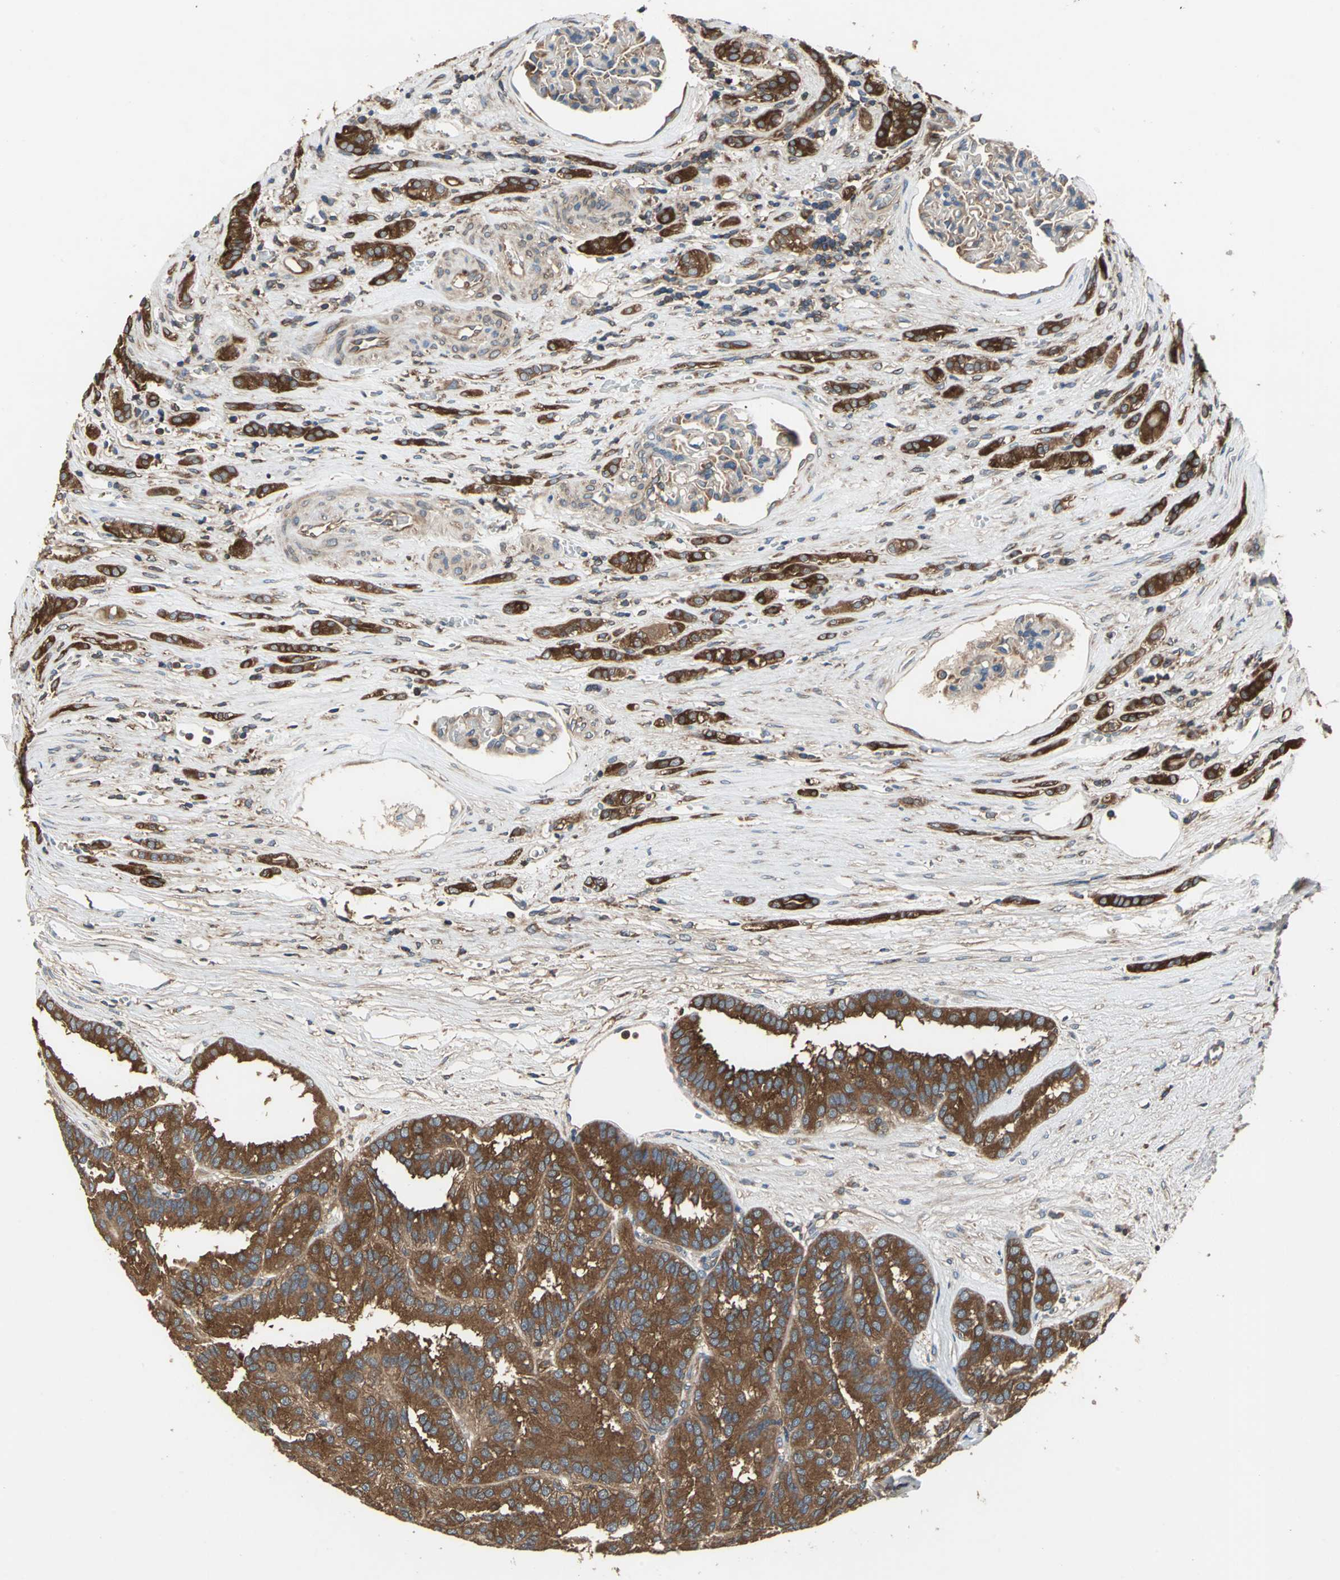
{"staining": {"intensity": "strong", "quantity": ">75%", "location": "cytoplasmic/membranous"}, "tissue": "renal cancer", "cell_type": "Tumor cells", "image_type": "cancer", "snomed": [{"axis": "morphology", "description": "Adenocarcinoma, NOS"}, {"axis": "topography", "description": "Kidney"}], "caption": "Renal cancer stained with a protein marker reveals strong staining in tumor cells.", "gene": "CAPN1", "patient": {"sex": "male", "age": 46}}